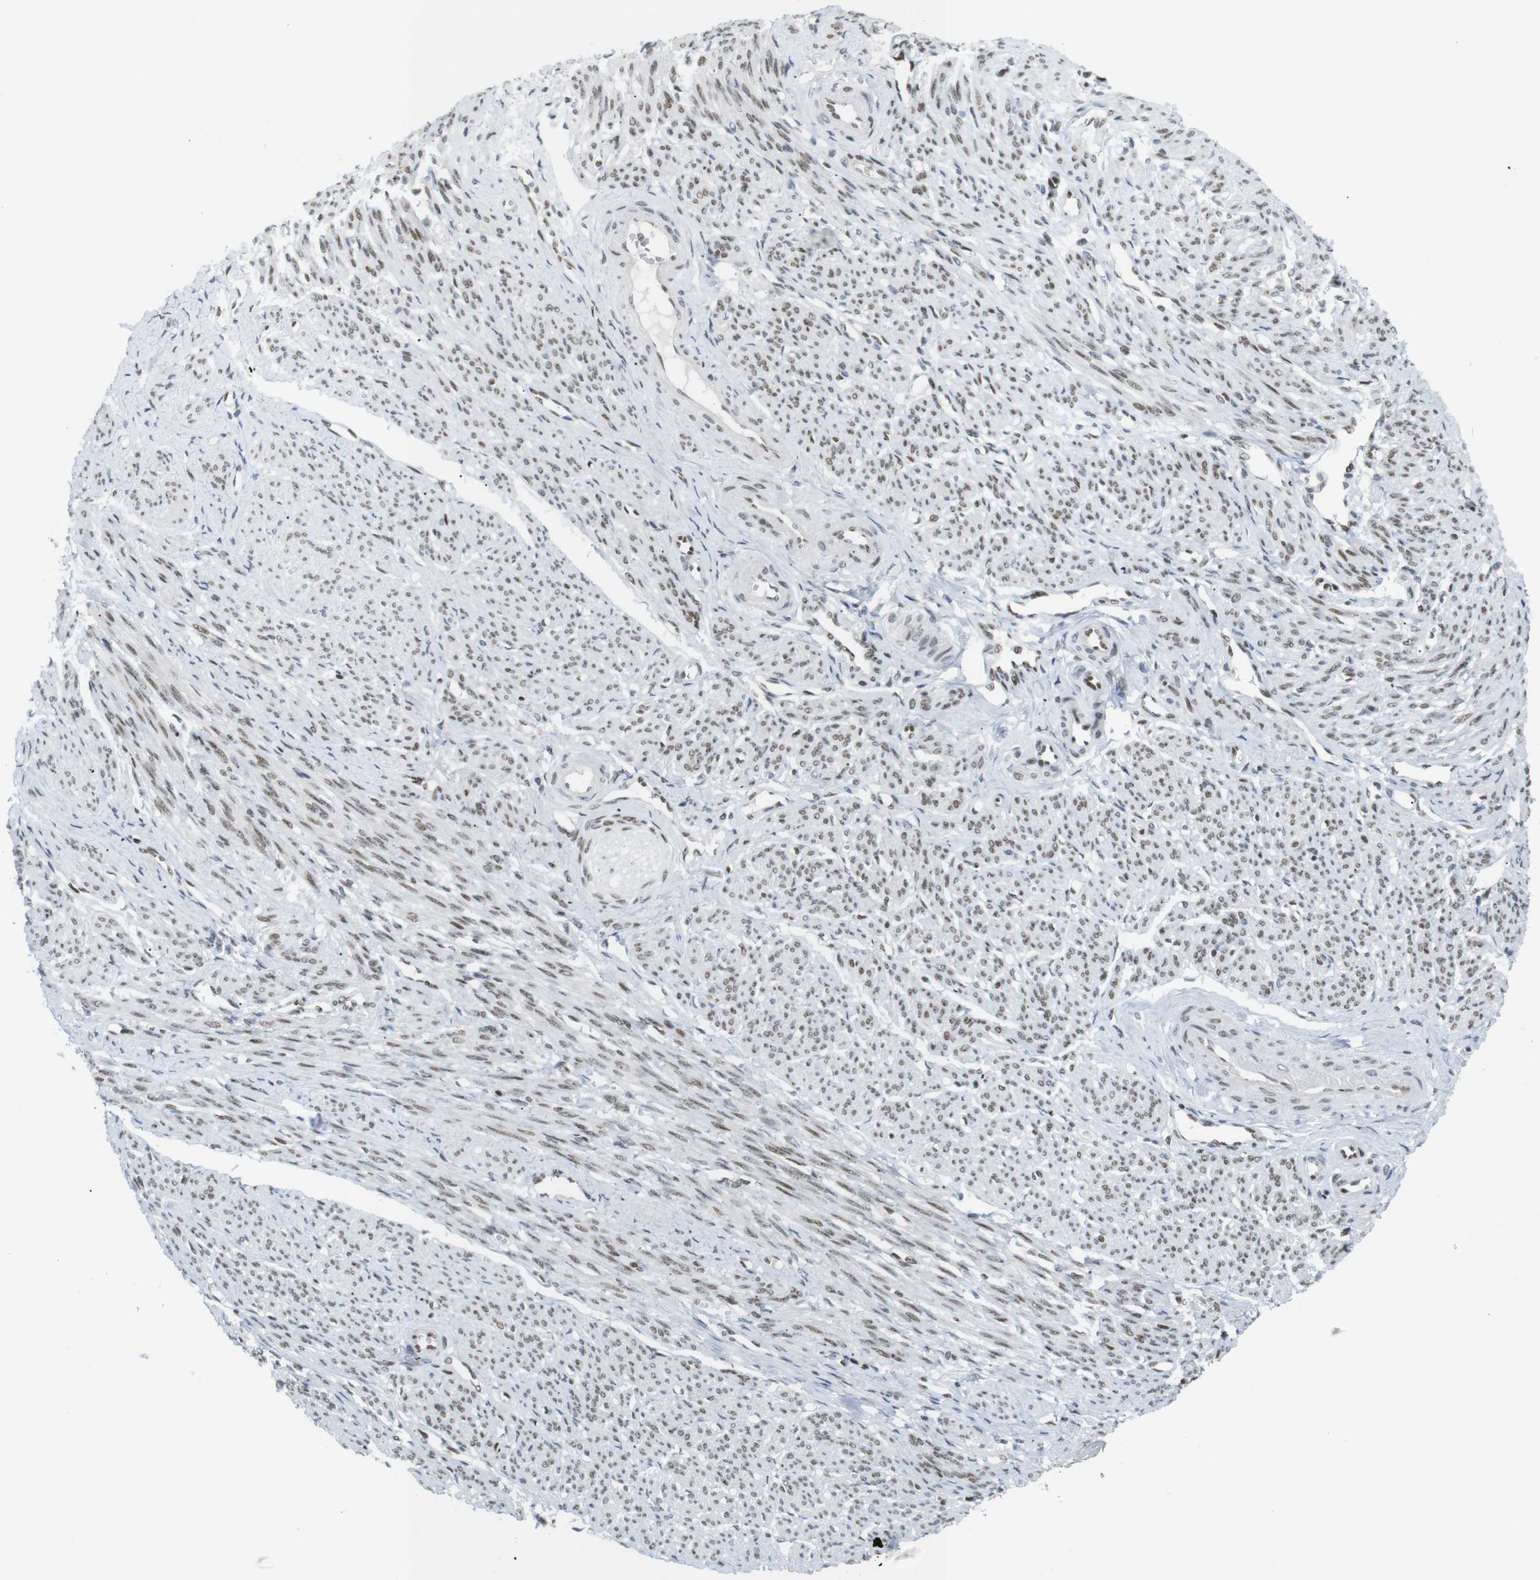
{"staining": {"intensity": "weak", "quantity": ">75%", "location": "nuclear"}, "tissue": "smooth muscle", "cell_type": "Smooth muscle cells", "image_type": "normal", "snomed": [{"axis": "morphology", "description": "Normal tissue, NOS"}, {"axis": "topography", "description": "Smooth muscle"}], "caption": "Smooth muscle cells display low levels of weak nuclear positivity in approximately >75% of cells in normal human smooth muscle. (Stains: DAB in brown, nuclei in blue, Microscopy: brightfield microscopy at high magnification).", "gene": "RIOX2", "patient": {"sex": "female", "age": 65}}